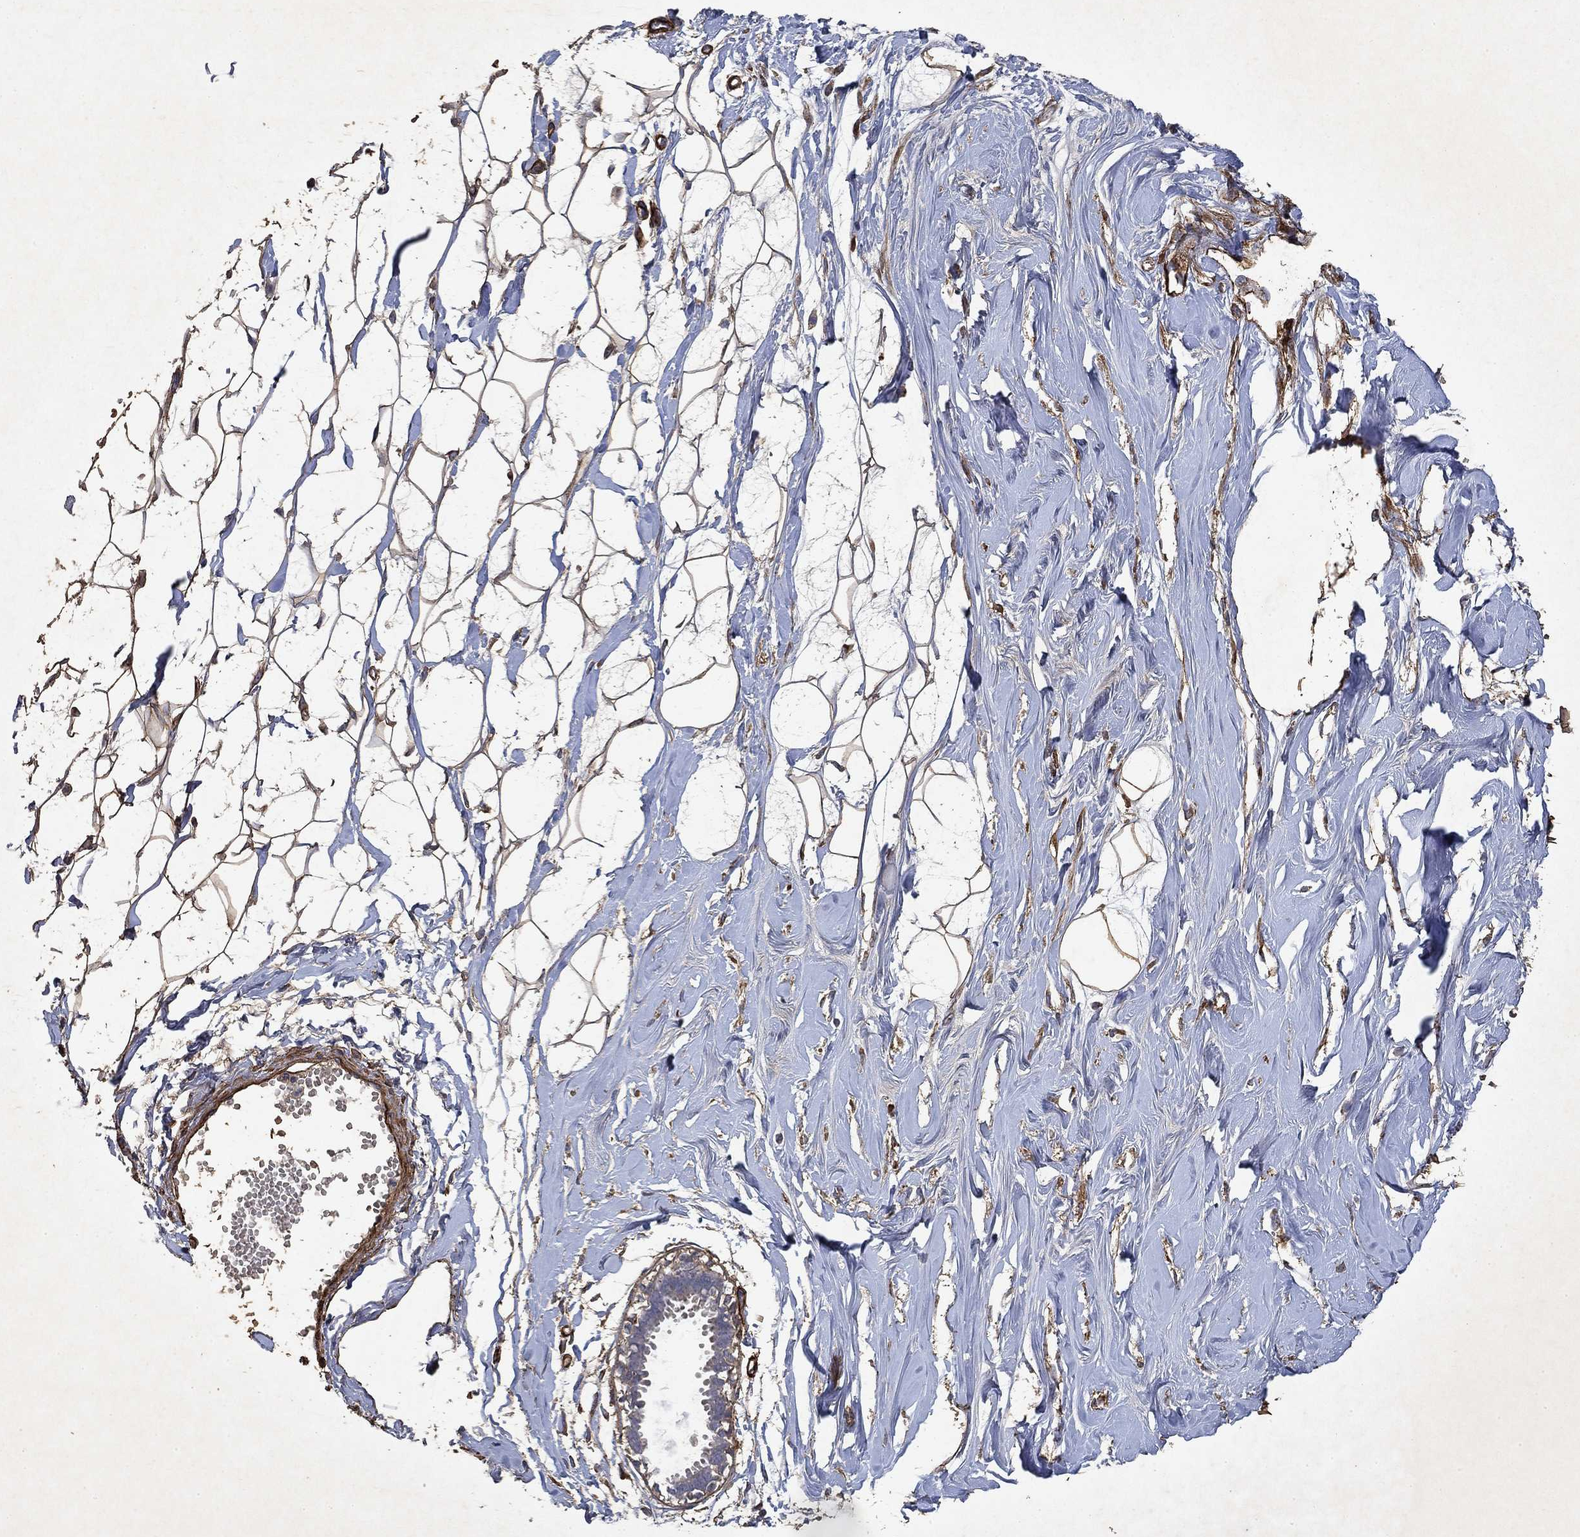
{"staining": {"intensity": "weak", "quantity": "25%-75%", "location": "cytoplasmic/membranous"}, "tissue": "breast", "cell_type": "Adipocytes", "image_type": "normal", "snomed": [{"axis": "morphology", "description": "Normal tissue, NOS"}, {"axis": "topography", "description": "Breast"}], "caption": "Weak cytoplasmic/membranous protein staining is present in approximately 25%-75% of adipocytes in breast.", "gene": "COL4A2", "patient": {"sex": "female", "age": 49}}